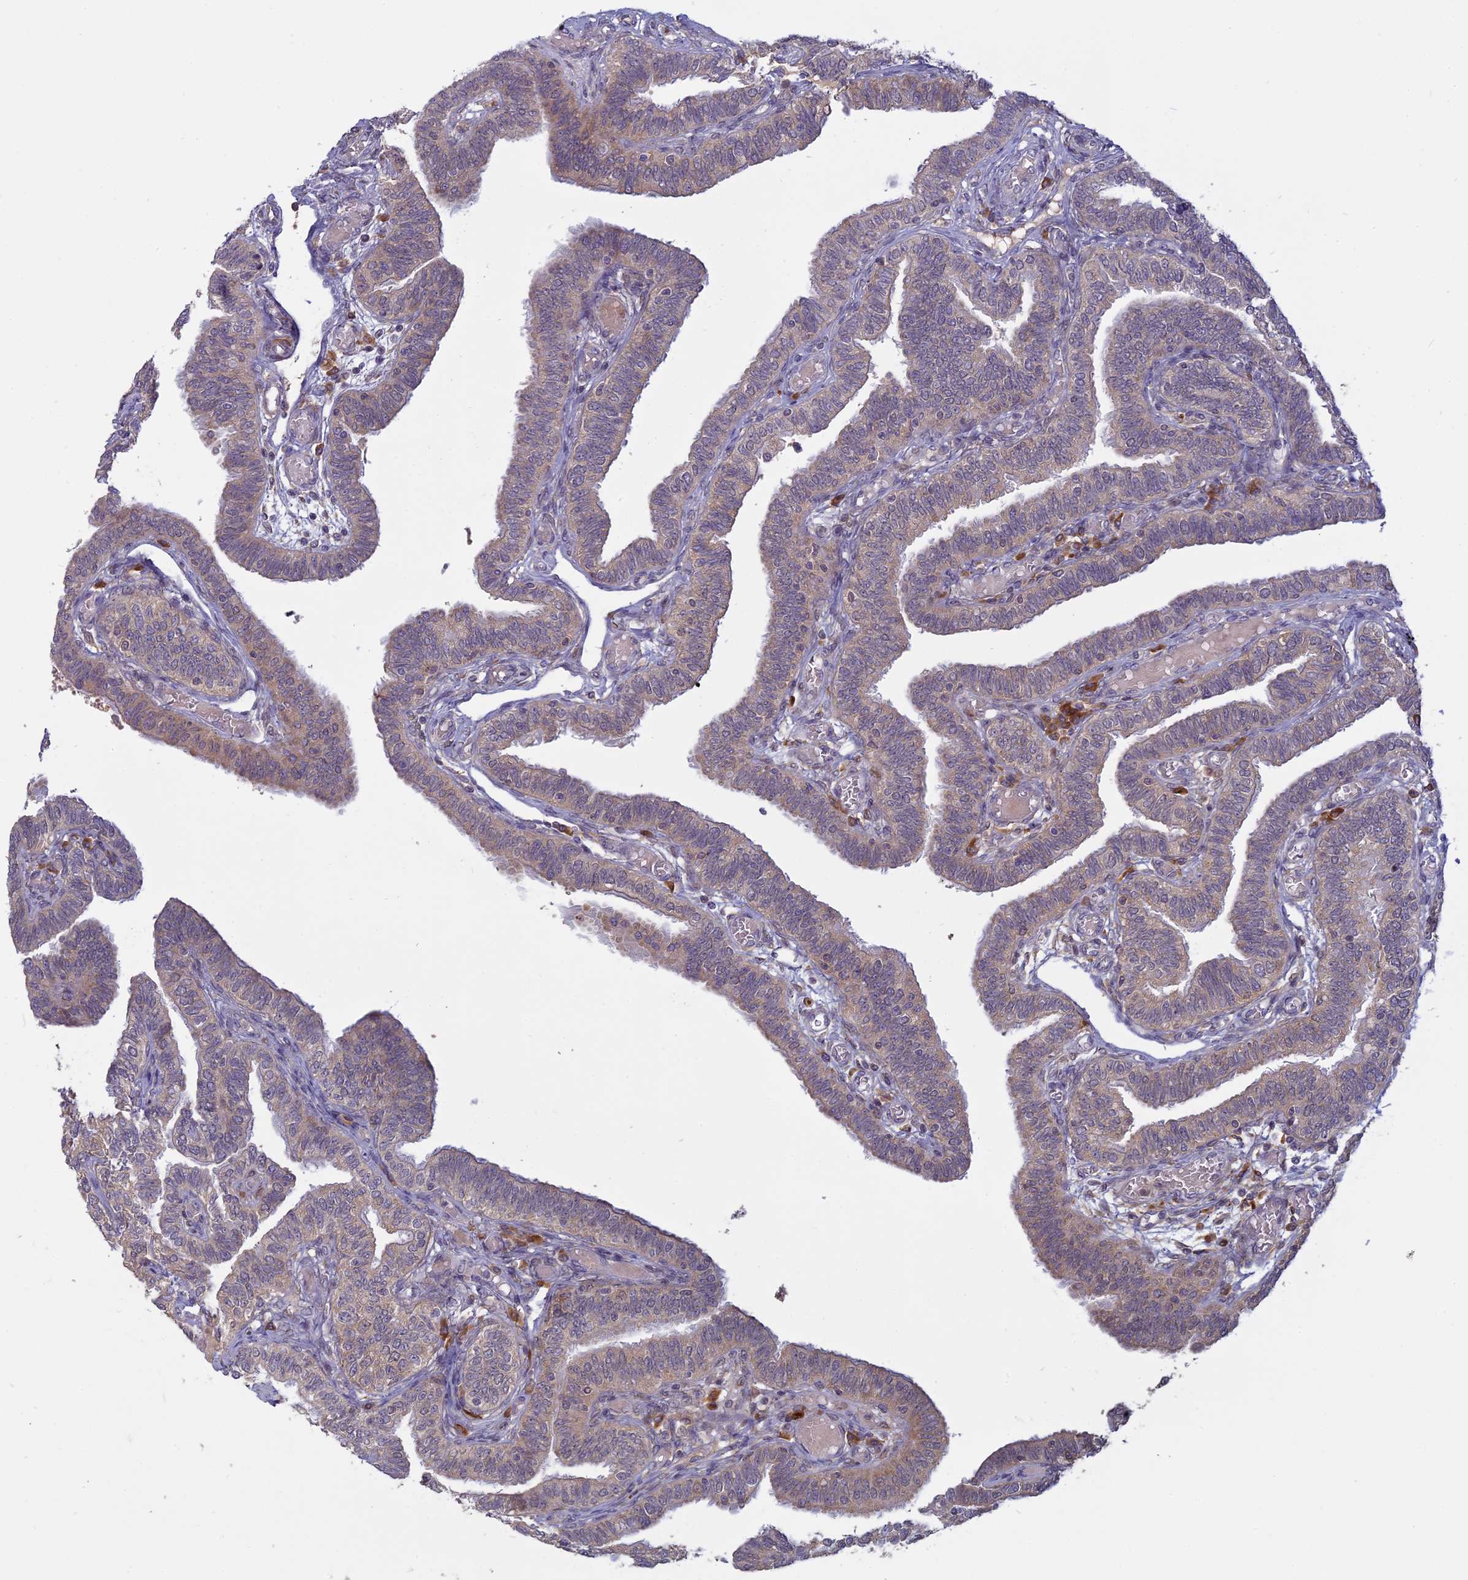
{"staining": {"intensity": "weak", "quantity": ">75%", "location": "cytoplasmic/membranous"}, "tissue": "fallopian tube", "cell_type": "Glandular cells", "image_type": "normal", "snomed": [{"axis": "morphology", "description": "Normal tissue, NOS"}, {"axis": "topography", "description": "Fallopian tube"}], "caption": "The histopathology image shows immunohistochemical staining of normal fallopian tube. There is weak cytoplasmic/membranous expression is appreciated in about >75% of glandular cells. The protein of interest is shown in brown color, while the nuclei are stained blue.", "gene": "TMEM208", "patient": {"sex": "female", "age": 39}}